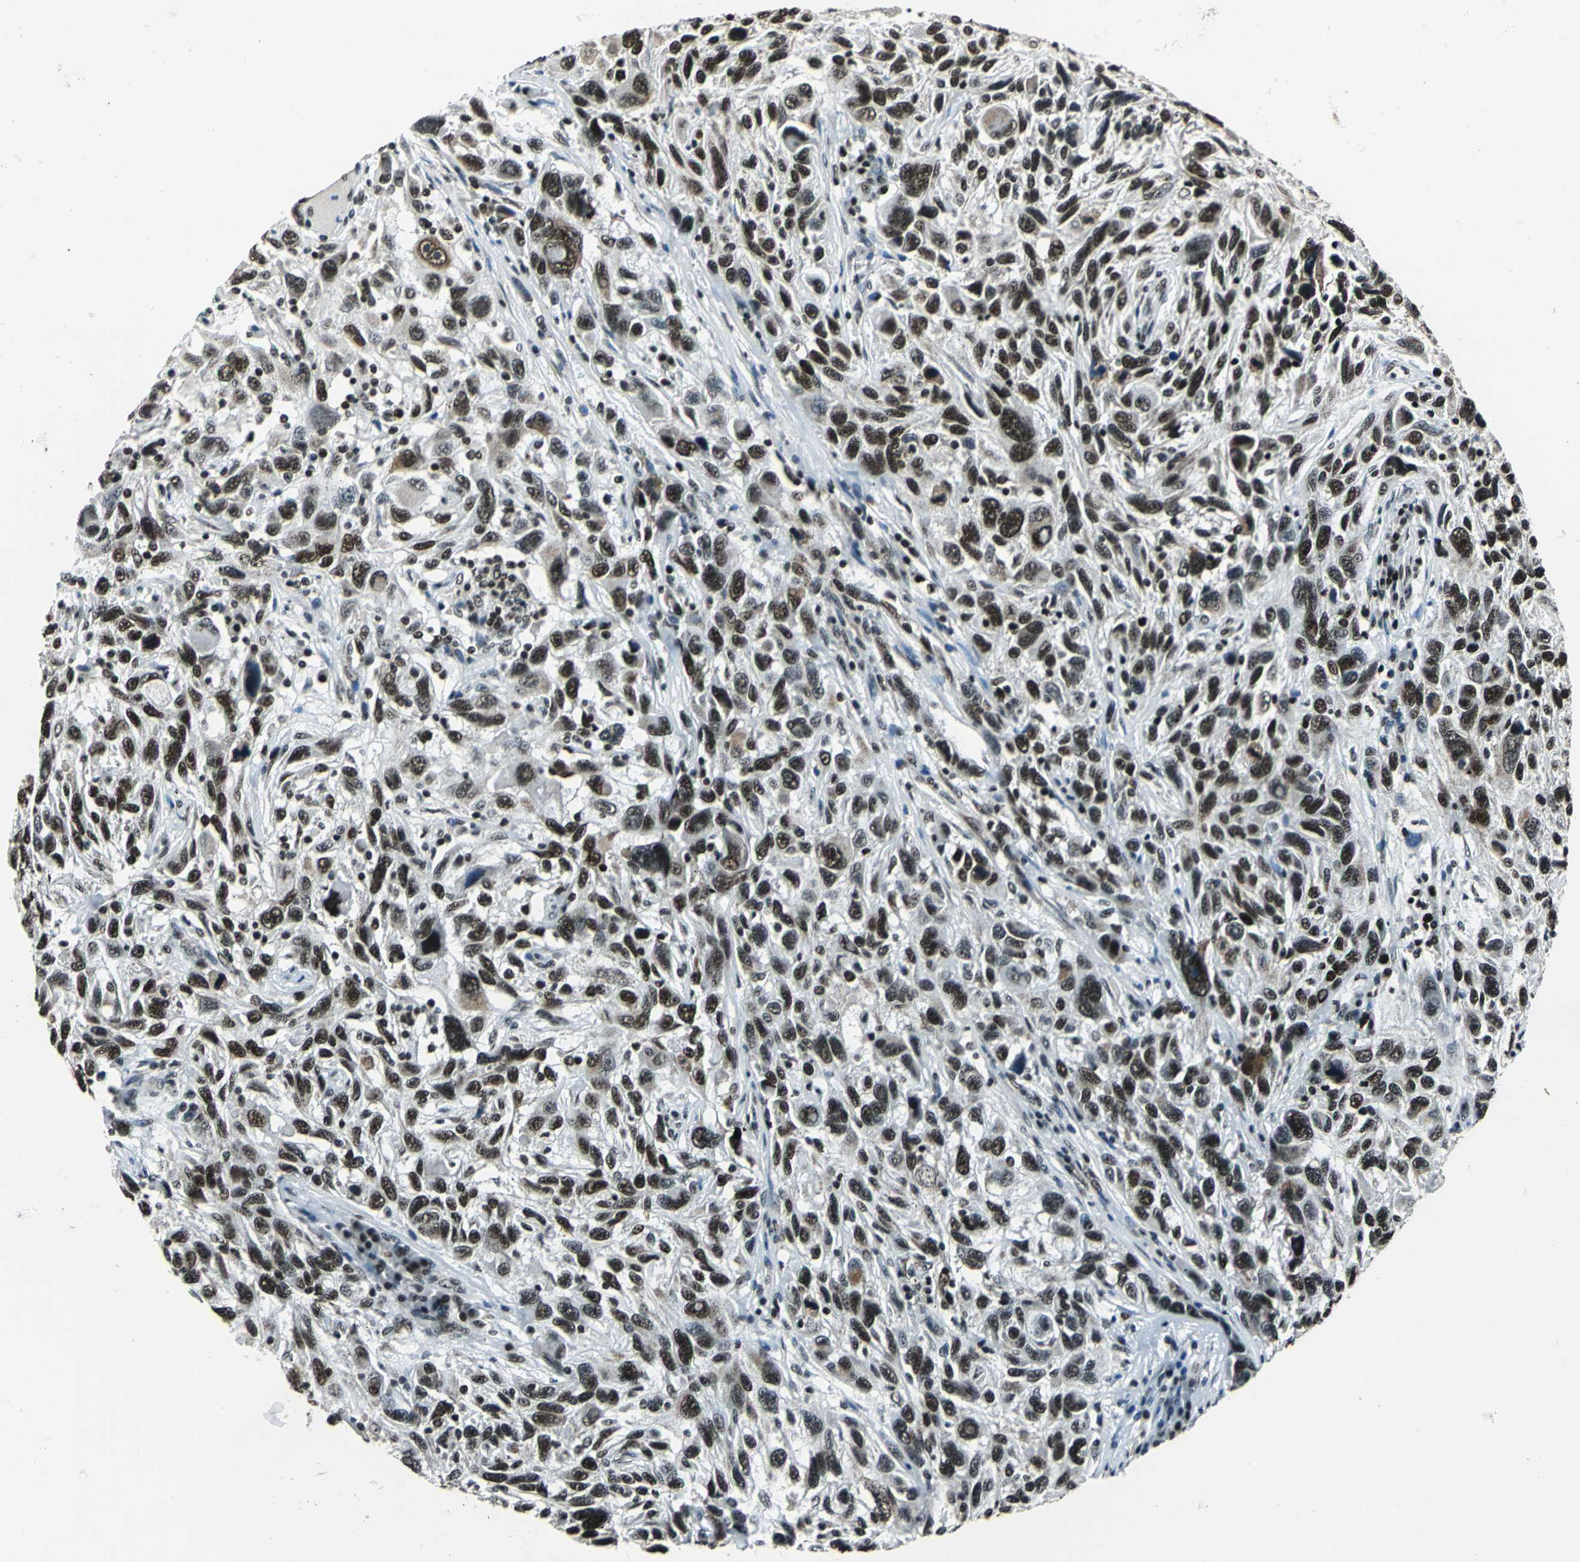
{"staining": {"intensity": "moderate", "quantity": ">75%", "location": "nuclear"}, "tissue": "melanoma", "cell_type": "Tumor cells", "image_type": "cancer", "snomed": [{"axis": "morphology", "description": "Malignant melanoma, NOS"}, {"axis": "topography", "description": "Skin"}], "caption": "A medium amount of moderate nuclear staining is appreciated in approximately >75% of tumor cells in malignant melanoma tissue.", "gene": "BCLAF1", "patient": {"sex": "male", "age": 53}}